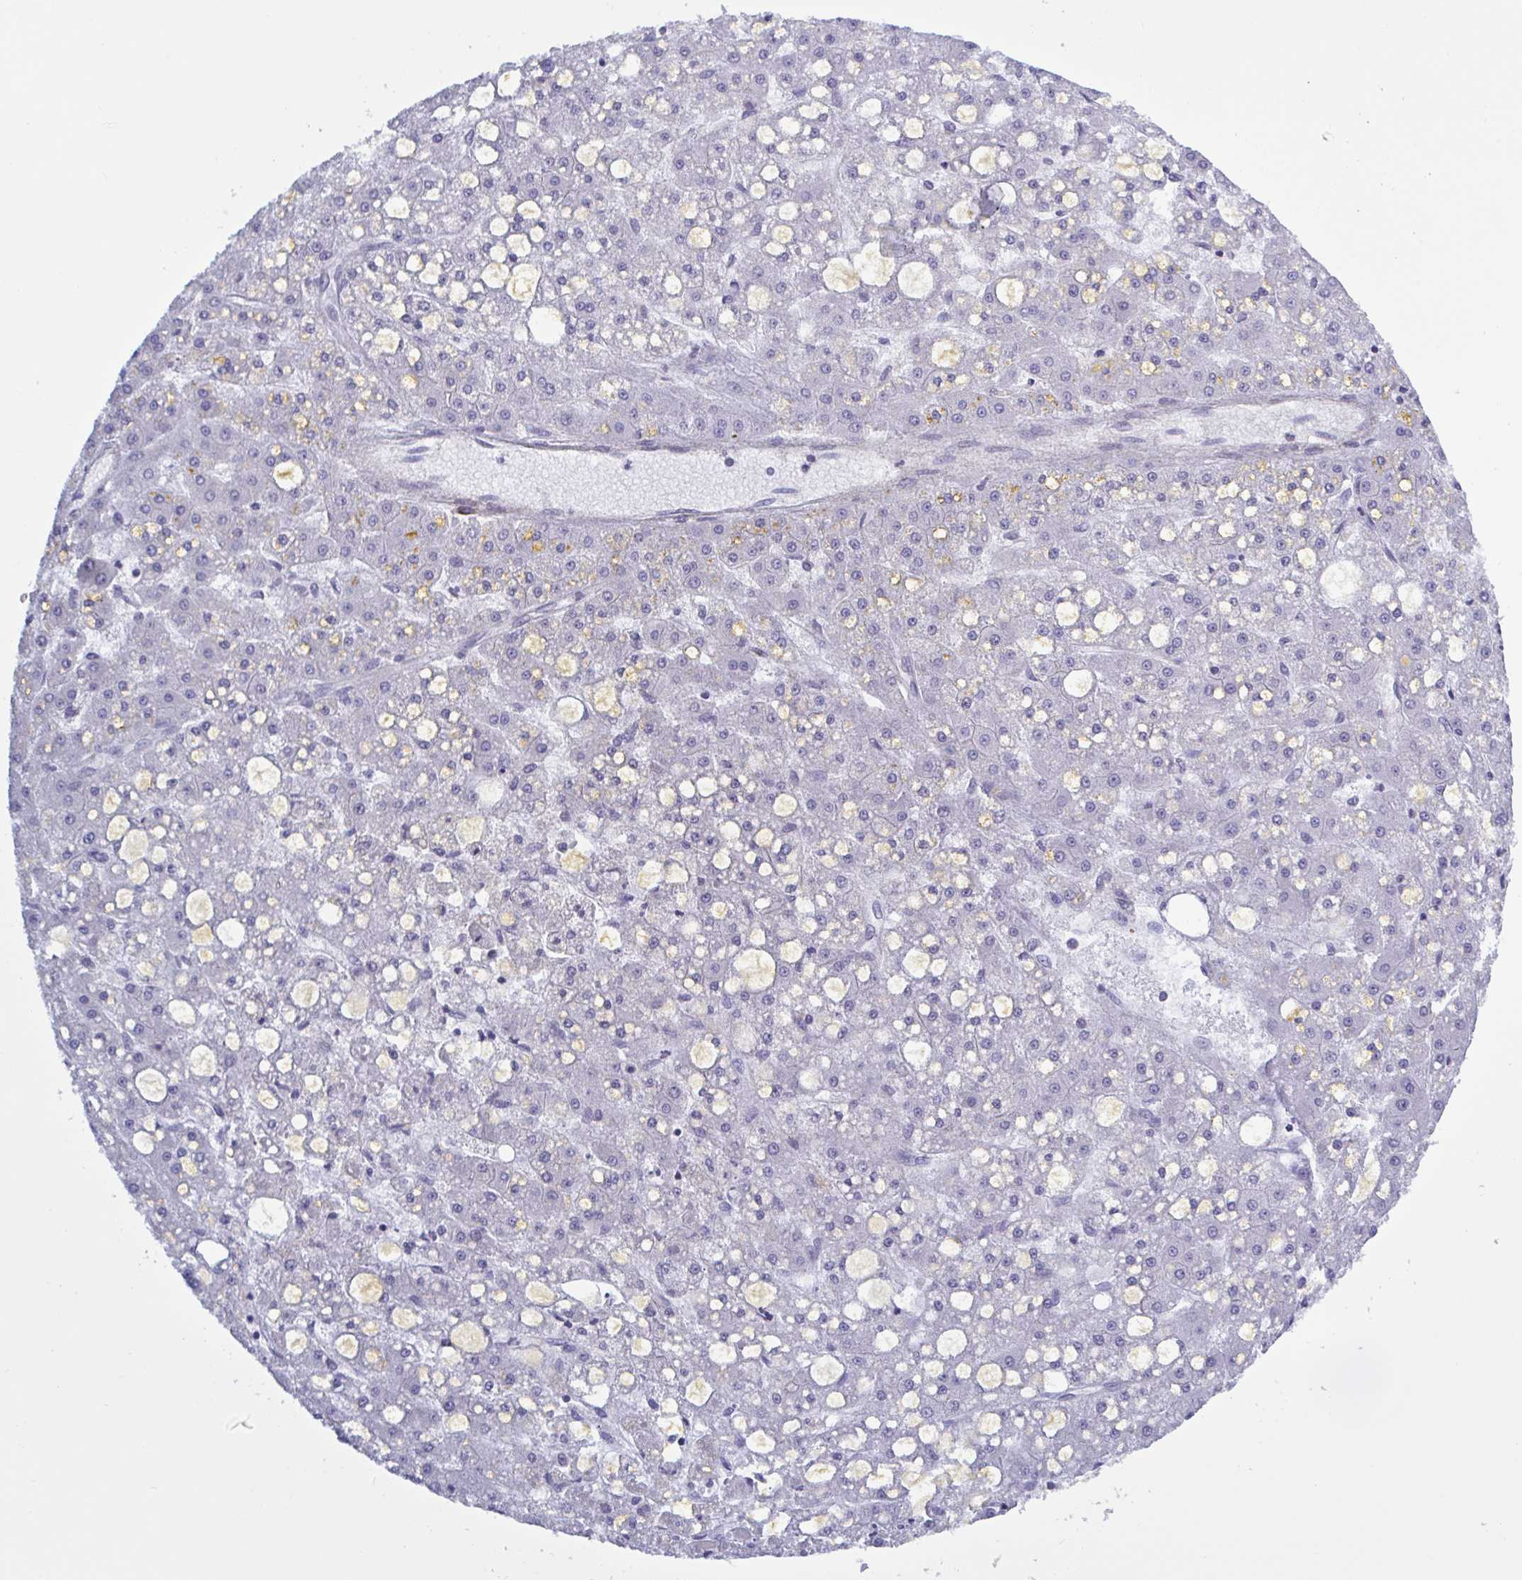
{"staining": {"intensity": "negative", "quantity": "none", "location": "none"}, "tissue": "liver cancer", "cell_type": "Tumor cells", "image_type": "cancer", "snomed": [{"axis": "morphology", "description": "Carcinoma, Hepatocellular, NOS"}, {"axis": "topography", "description": "Liver"}], "caption": "High power microscopy micrograph of an IHC image of liver cancer, revealing no significant positivity in tumor cells.", "gene": "SHISA7", "patient": {"sex": "male", "age": 67}}